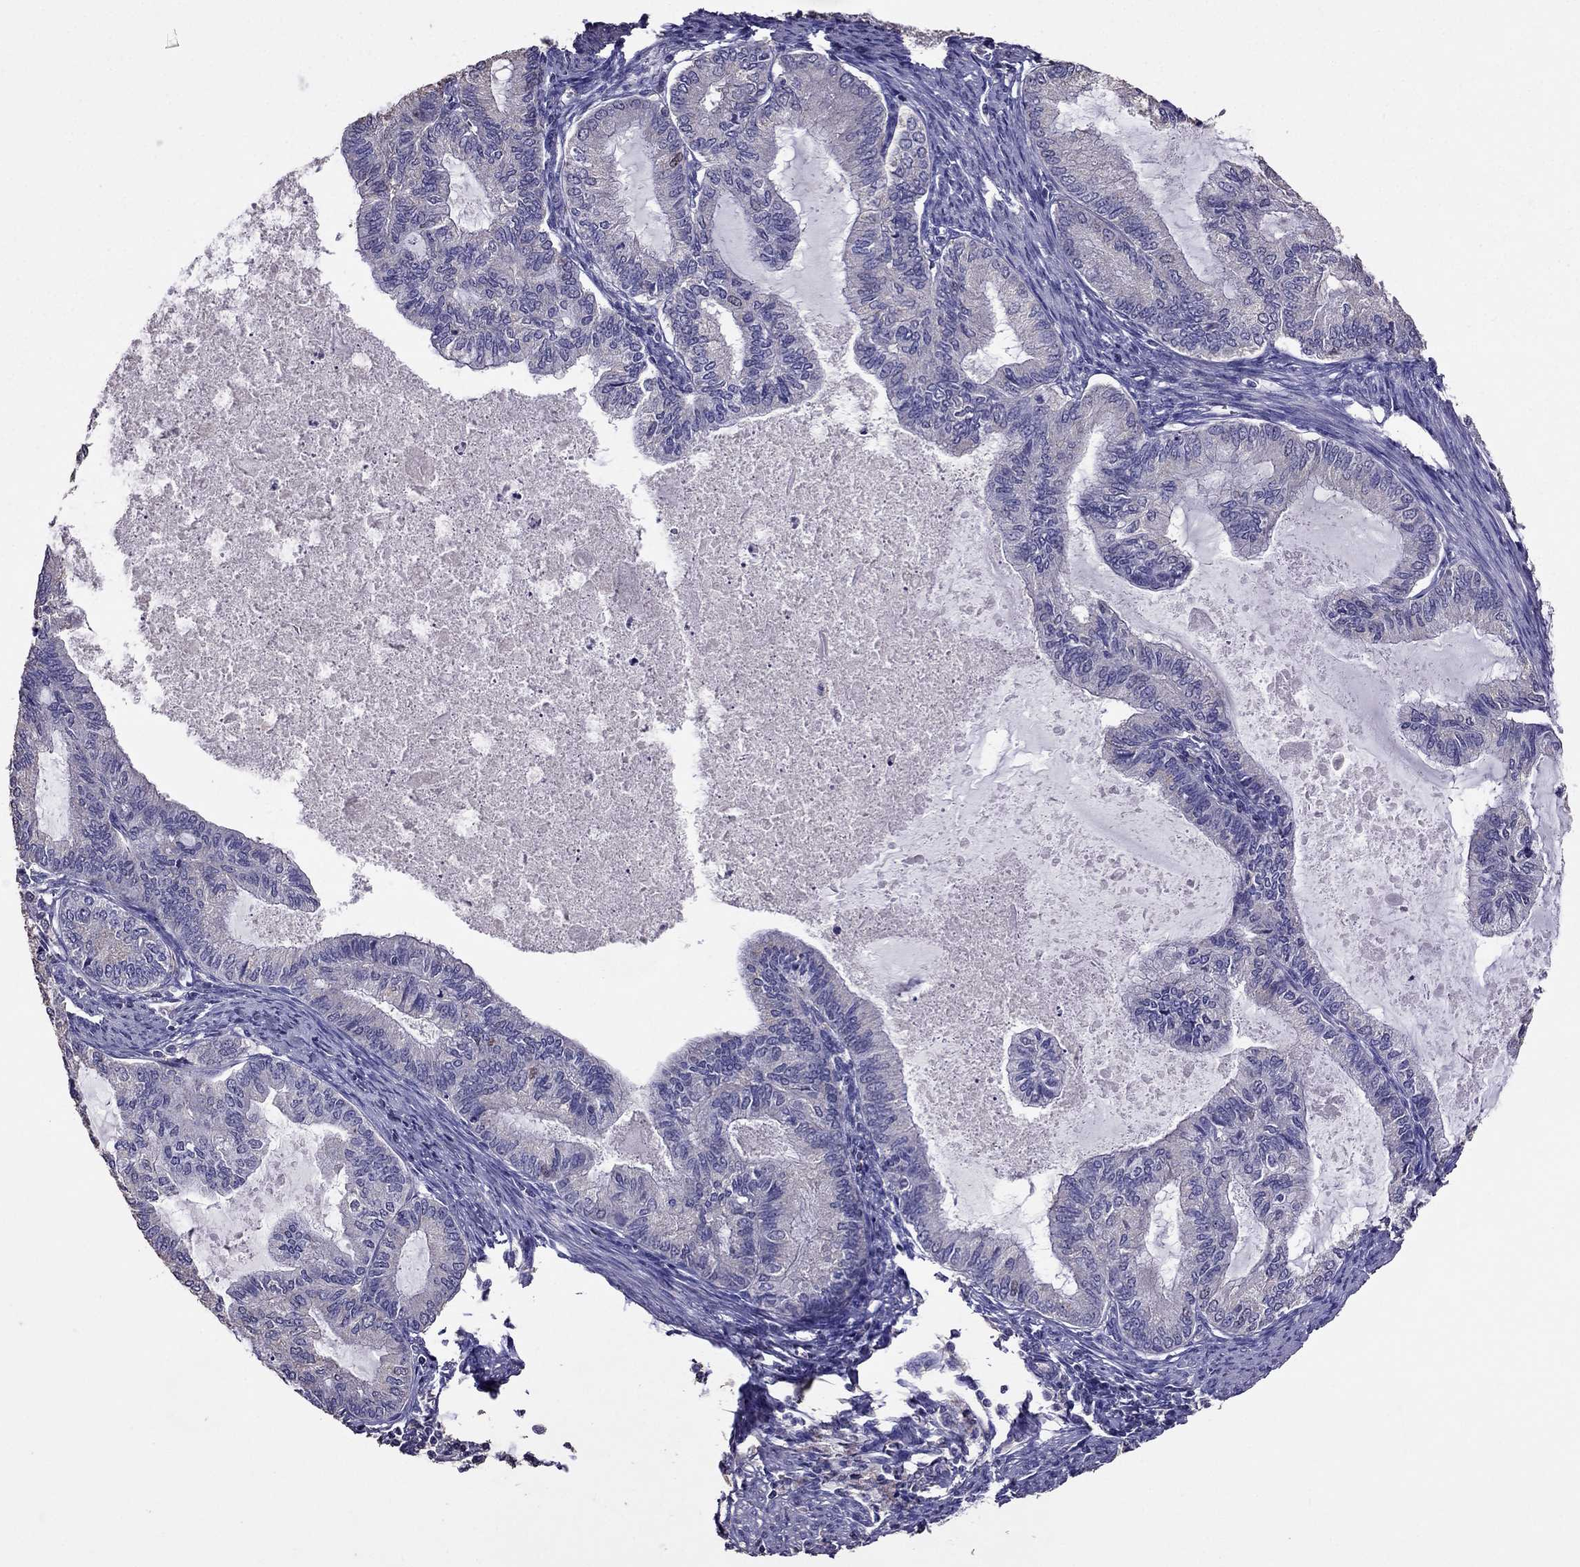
{"staining": {"intensity": "negative", "quantity": "none", "location": "none"}, "tissue": "endometrial cancer", "cell_type": "Tumor cells", "image_type": "cancer", "snomed": [{"axis": "morphology", "description": "Adenocarcinoma, NOS"}, {"axis": "topography", "description": "Endometrium"}], "caption": "Human endometrial cancer (adenocarcinoma) stained for a protein using immunohistochemistry exhibits no staining in tumor cells.", "gene": "NKX3-1", "patient": {"sex": "female", "age": 86}}